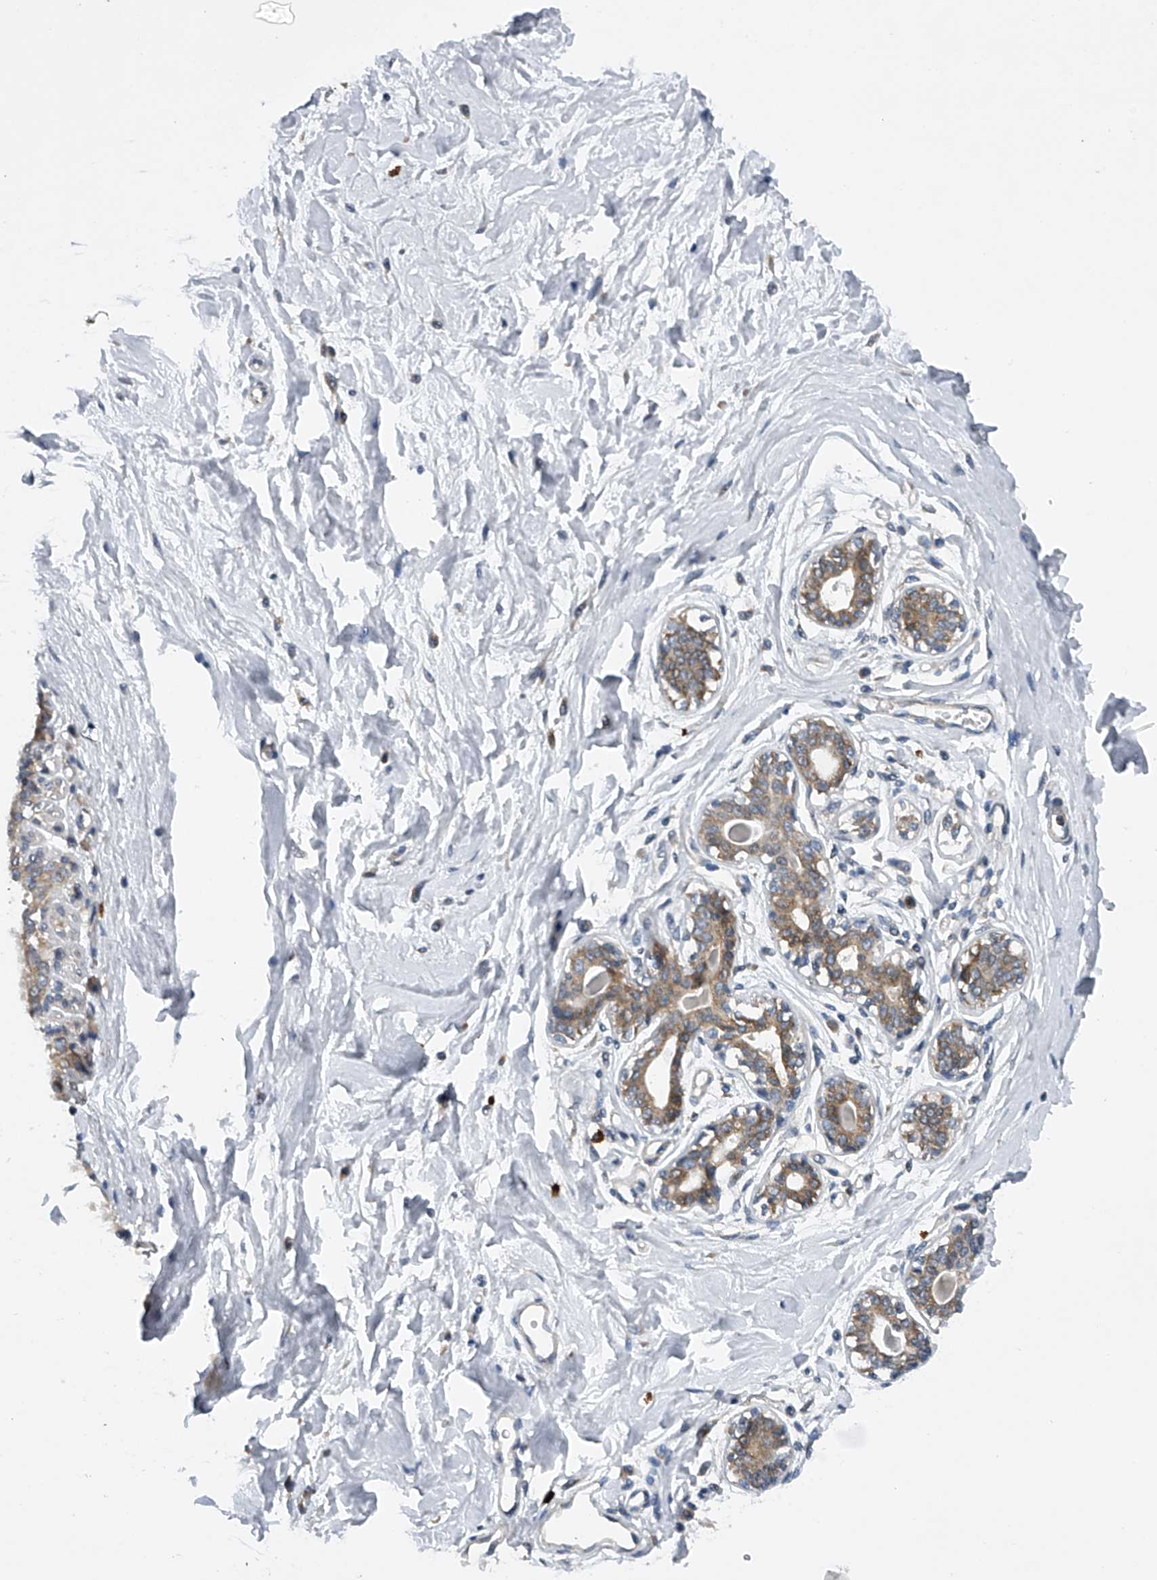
{"staining": {"intensity": "moderate", "quantity": ">75%", "location": "cytoplasmic/membranous"}, "tissue": "breast", "cell_type": "Glandular cells", "image_type": "normal", "snomed": [{"axis": "morphology", "description": "Normal tissue, NOS"}, {"axis": "topography", "description": "Breast"}], "caption": "Unremarkable breast reveals moderate cytoplasmic/membranous staining in about >75% of glandular cells (Brightfield microscopy of DAB IHC at high magnification)..", "gene": "RNF5", "patient": {"sex": "female", "age": 45}}